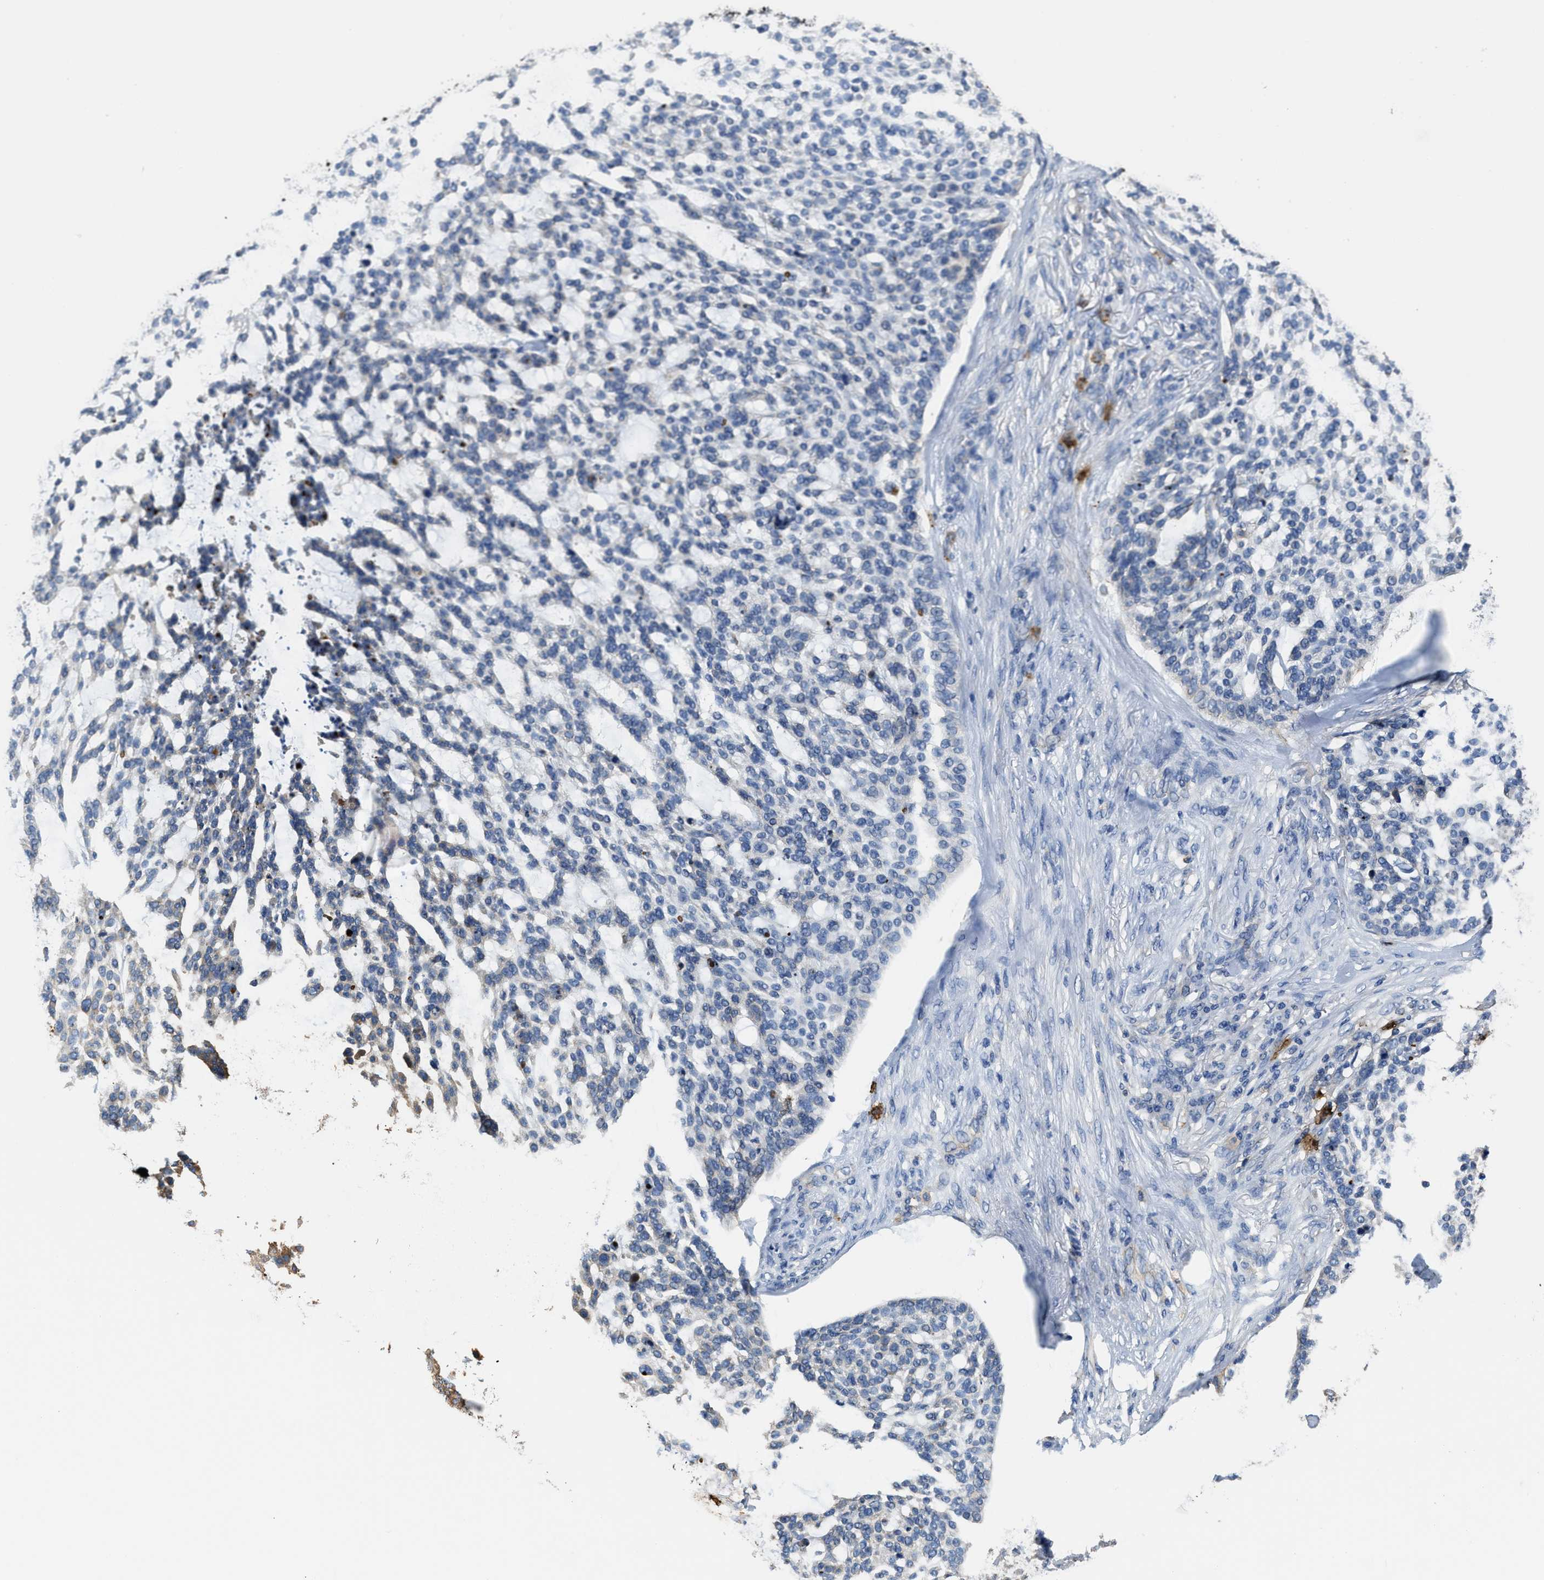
{"staining": {"intensity": "negative", "quantity": "none", "location": "none"}, "tissue": "skin cancer", "cell_type": "Tumor cells", "image_type": "cancer", "snomed": [{"axis": "morphology", "description": "Basal cell carcinoma"}, {"axis": "topography", "description": "Skin"}], "caption": "Tumor cells show no significant protein expression in basal cell carcinoma (skin).", "gene": "TRAF6", "patient": {"sex": "female", "age": 64}}